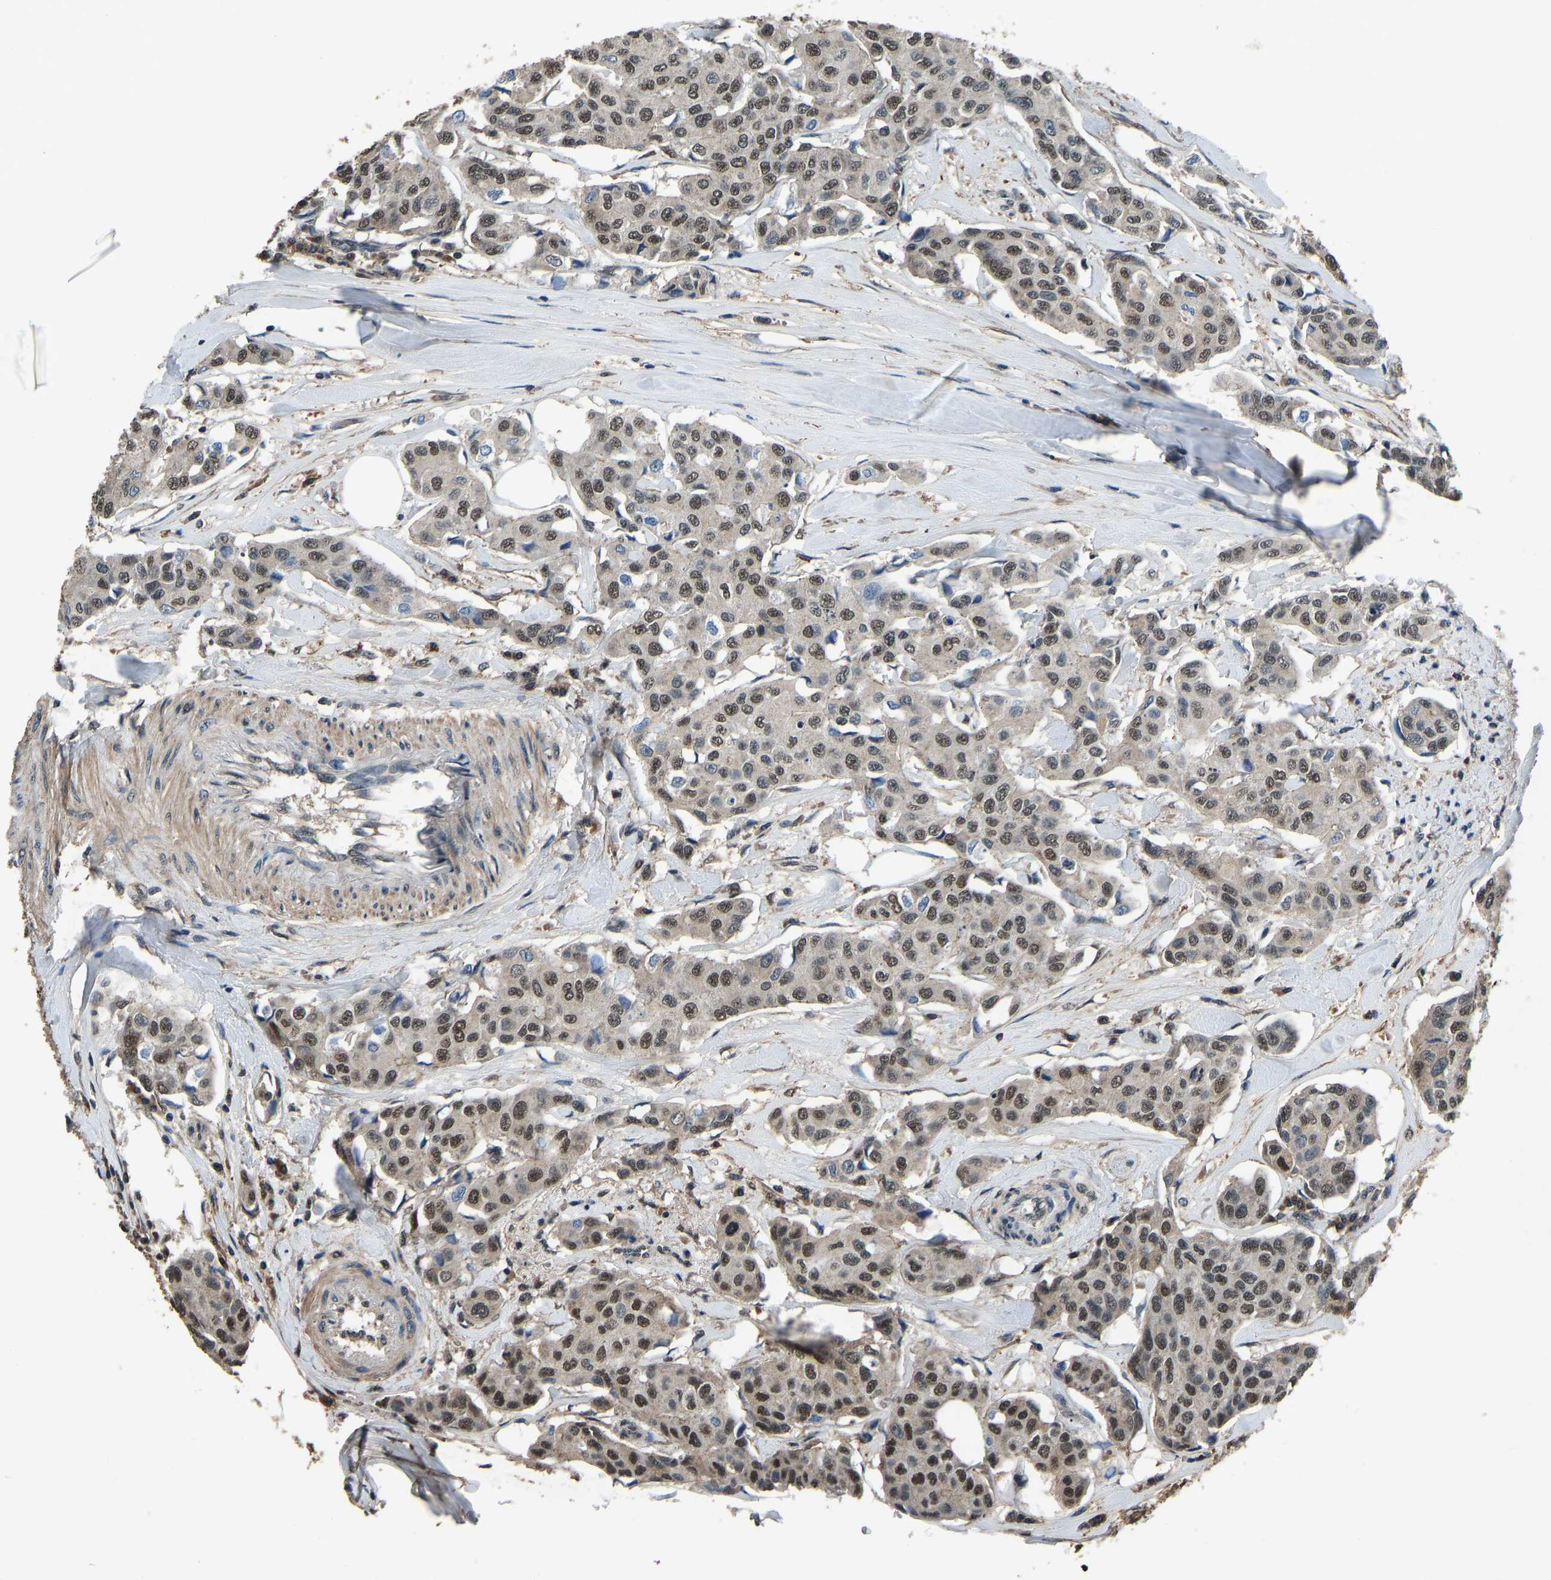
{"staining": {"intensity": "moderate", "quantity": ">75%", "location": "nuclear"}, "tissue": "breast cancer", "cell_type": "Tumor cells", "image_type": "cancer", "snomed": [{"axis": "morphology", "description": "Duct carcinoma"}, {"axis": "topography", "description": "Breast"}], "caption": "Moderate nuclear staining for a protein is appreciated in approximately >75% of tumor cells of breast cancer (infiltrating ductal carcinoma) using immunohistochemistry.", "gene": "TOX4", "patient": {"sex": "female", "age": 80}}